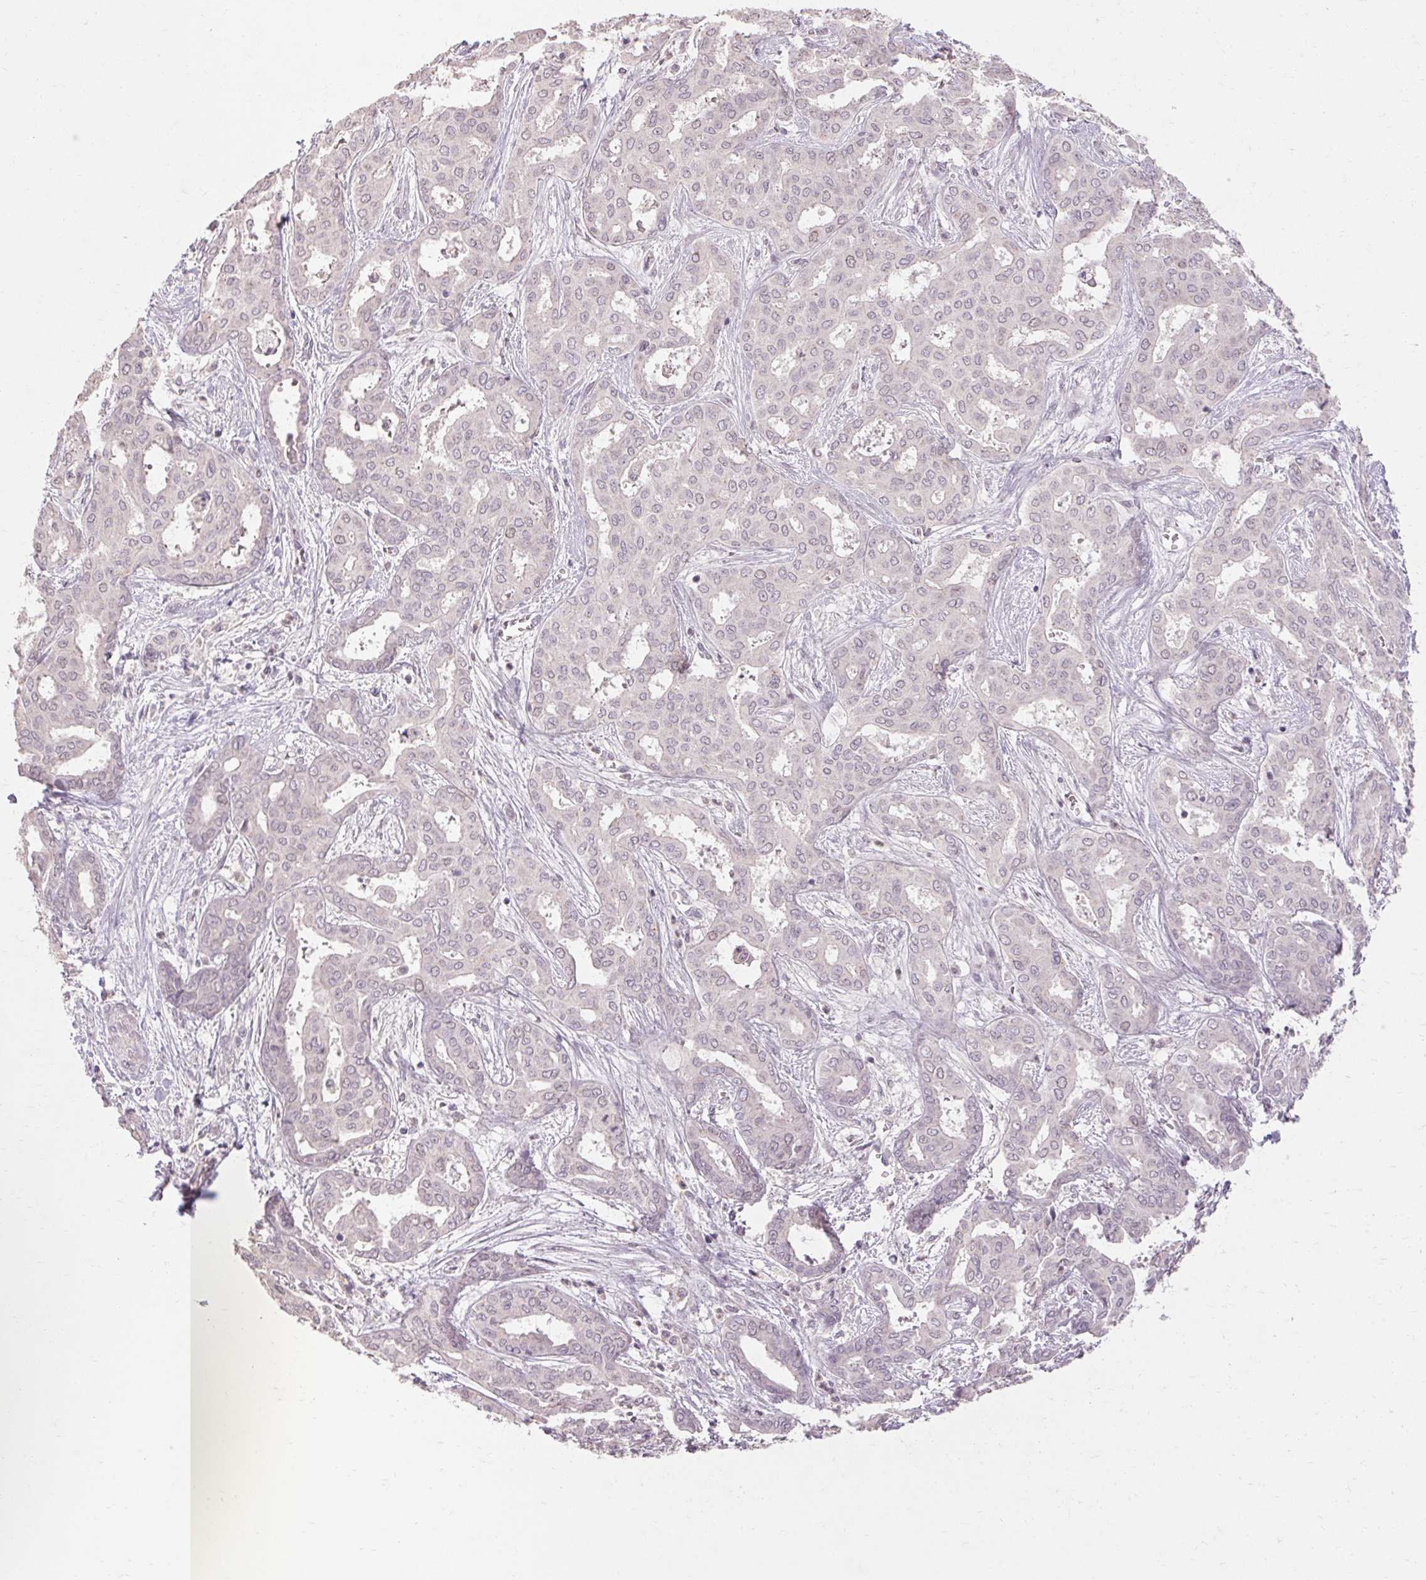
{"staining": {"intensity": "negative", "quantity": "none", "location": "none"}, "tissue": "liver cancer", "cell_type": "Tumor cells", "image_type": "cancer", "snomed": [{"axis": "morphology", "description": "Cholangiocarcinoma"}, {"axis": "topography", "description": "Liver"}], "caption": "Human liver cholangiocarcinoma stained for a protein using IHC displays no positivity in tumor cells.", "gene": "SKP2", "patient": {"sex": "female", "age": 64}}